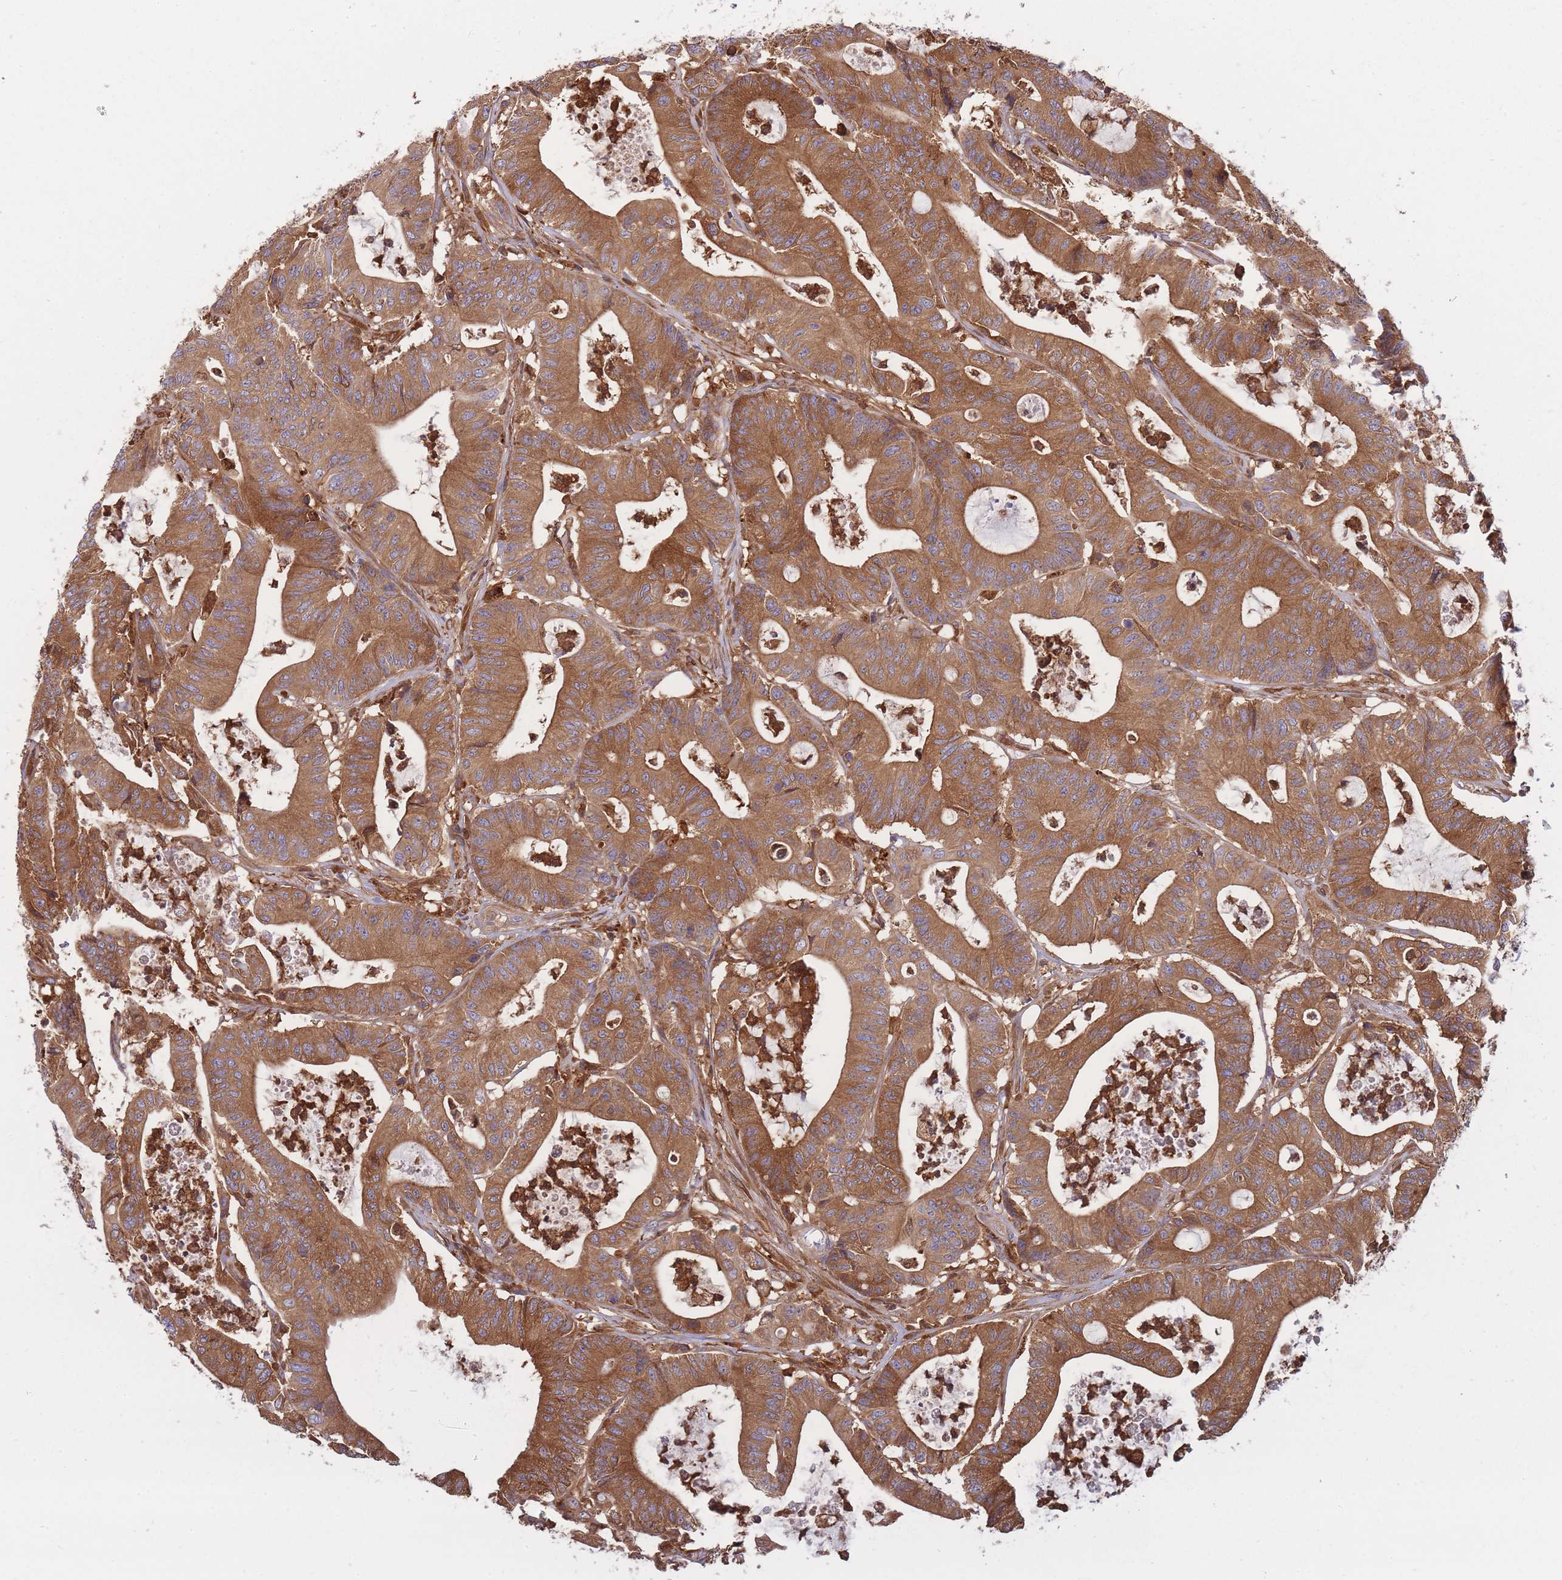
{"staining": {"intensity": "moderate", "quantity": ">75%", "location": "cytoplasmic/membranous"}, "tissue": "colorectal cancer", "cell_type": "Tumor cells", "image_type": "cancer", "snomed": [{"axis": "morphology", "description": "Adenocarcinoma, NOS"}, {"axis": "topography", "description": "Colon"}], "caption": "Immunohistochemistry (IHC) (DAB (3,3'-diaminobenzidine)) staining of human adenocarcinoma (colorectal) demonstrates moderate cytoplasmic/membranous protein positivity in about >75% of tumor cells.", "gene": "SLC4A9", "patient": {"sex": "female", "age": 84}}